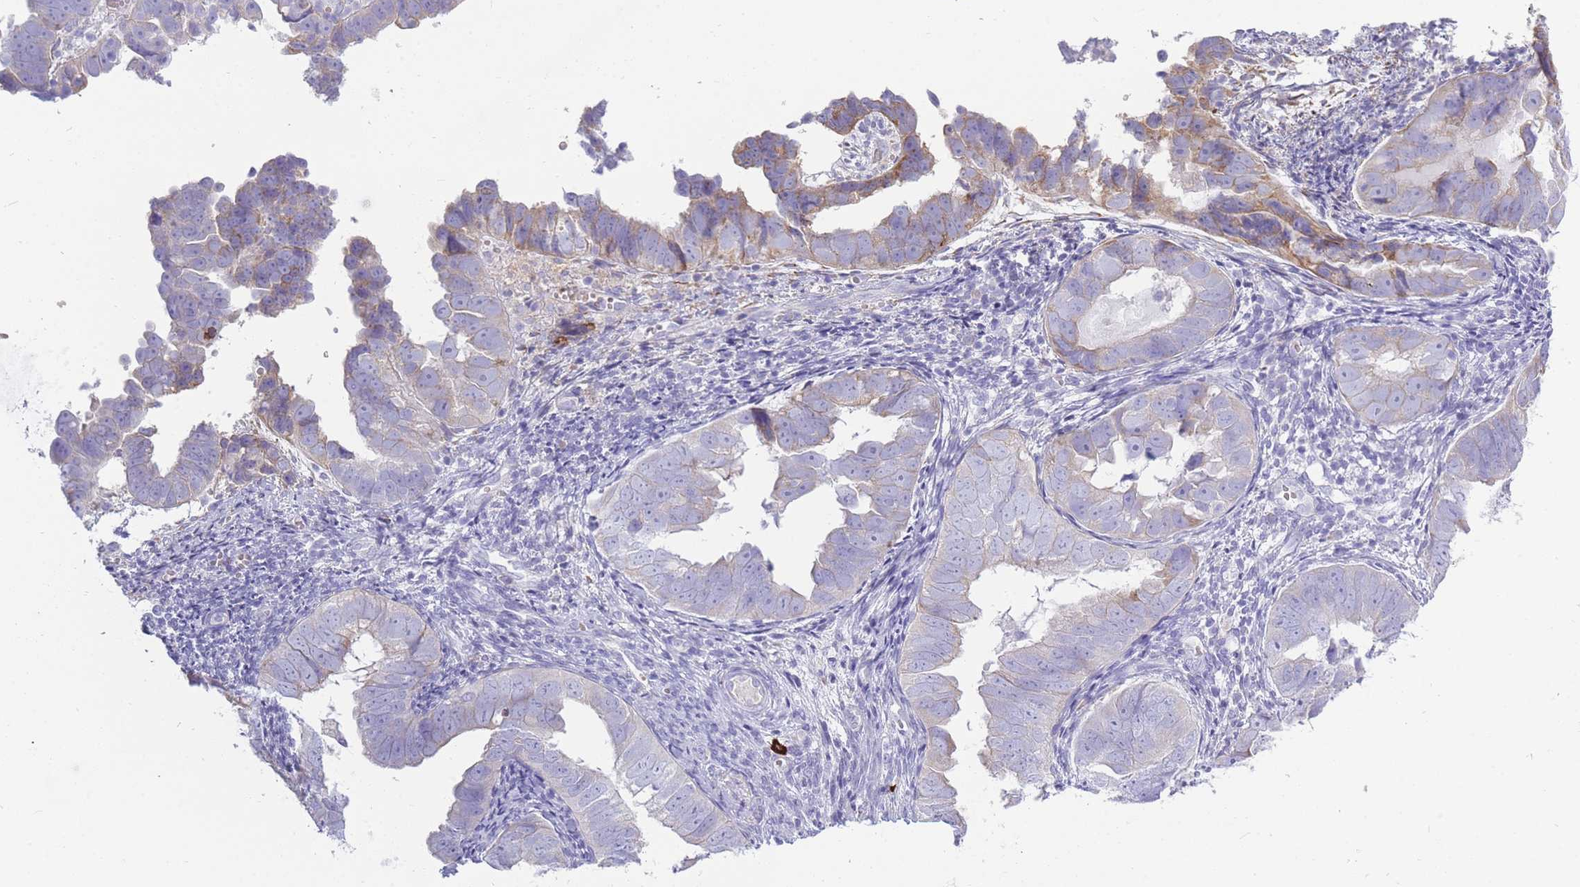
{"staining": {"intensity": "moderate", "quantity": "<25%", "location": "cytoplasmic/membranous"}, "tissue": "endometrial cancer", "cell_type": "Tumor cells", "image_type": "cancer", "snomed": [{"axis": "morphology", "description": "Adenocarcinoma, NOS"}, {"axis": "topography", "description": "Endometrium"}], "caption": "A brown stain labels moderate cytoplasmic/membranous expression of a protein in endometrial adenocarcinoma tumor cells.", "gene": "TPSD1", "patient": {"sex": "female", "age": 75}}